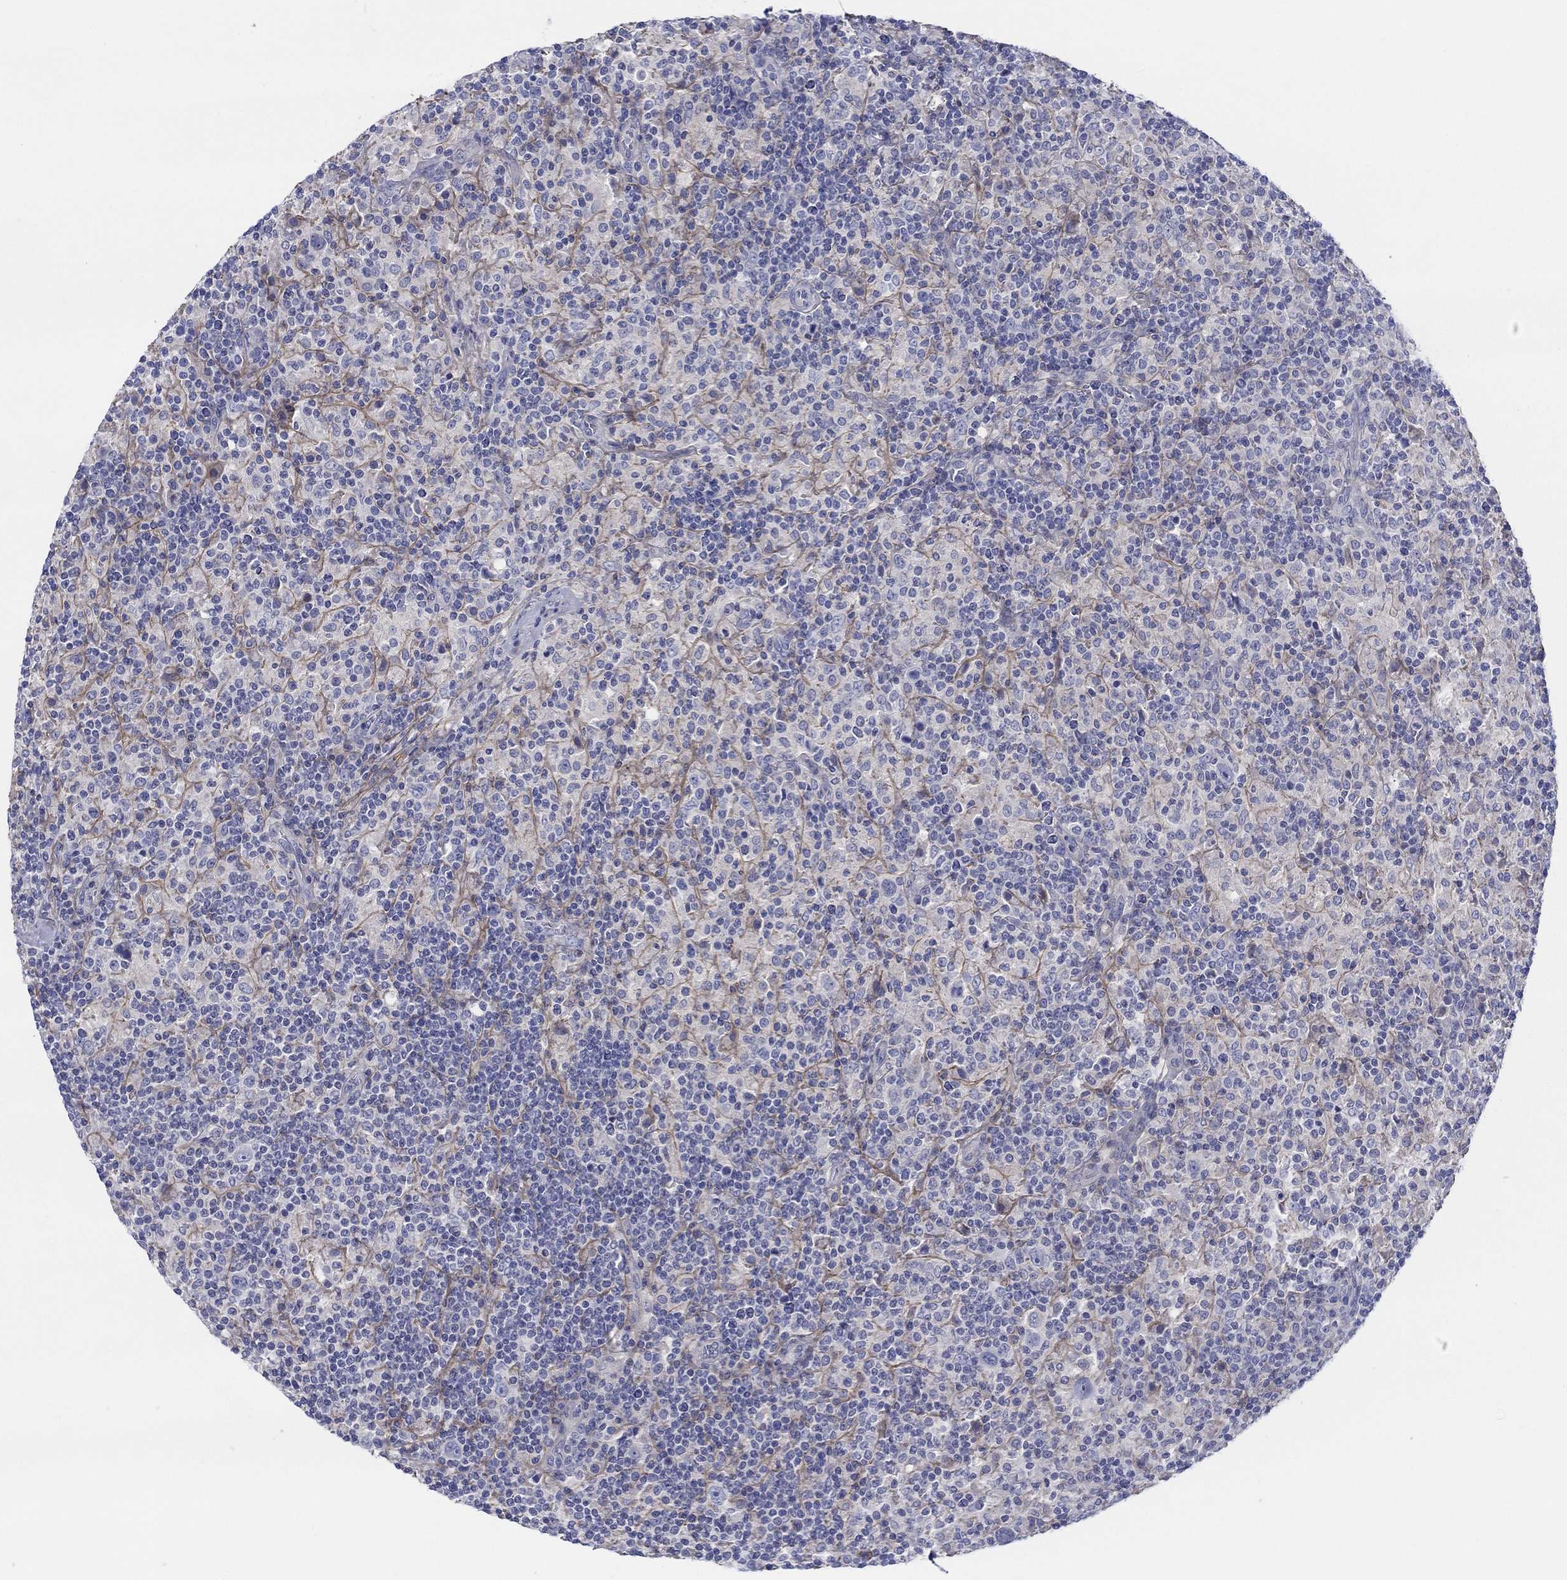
{"staining": {"intensity": "negative", "quantity": "none", "location": "none"}, "tissue": "lymphoma", "cell_type": "Tumor cells", "image_type": "cancer", "snomed": [{"axis": "morphology", "description": "Hodgkin's disease, NOS"}, {"axis": "topography", "description": "Lymph node"}], "caption": "IHC histopathology image of Hodgkin's disease stained for a protein (brown), which demonstrates no positivity in tumor cells.", "gene": "HAPLN4", "patient": {"sex": "male", "age": 70}}